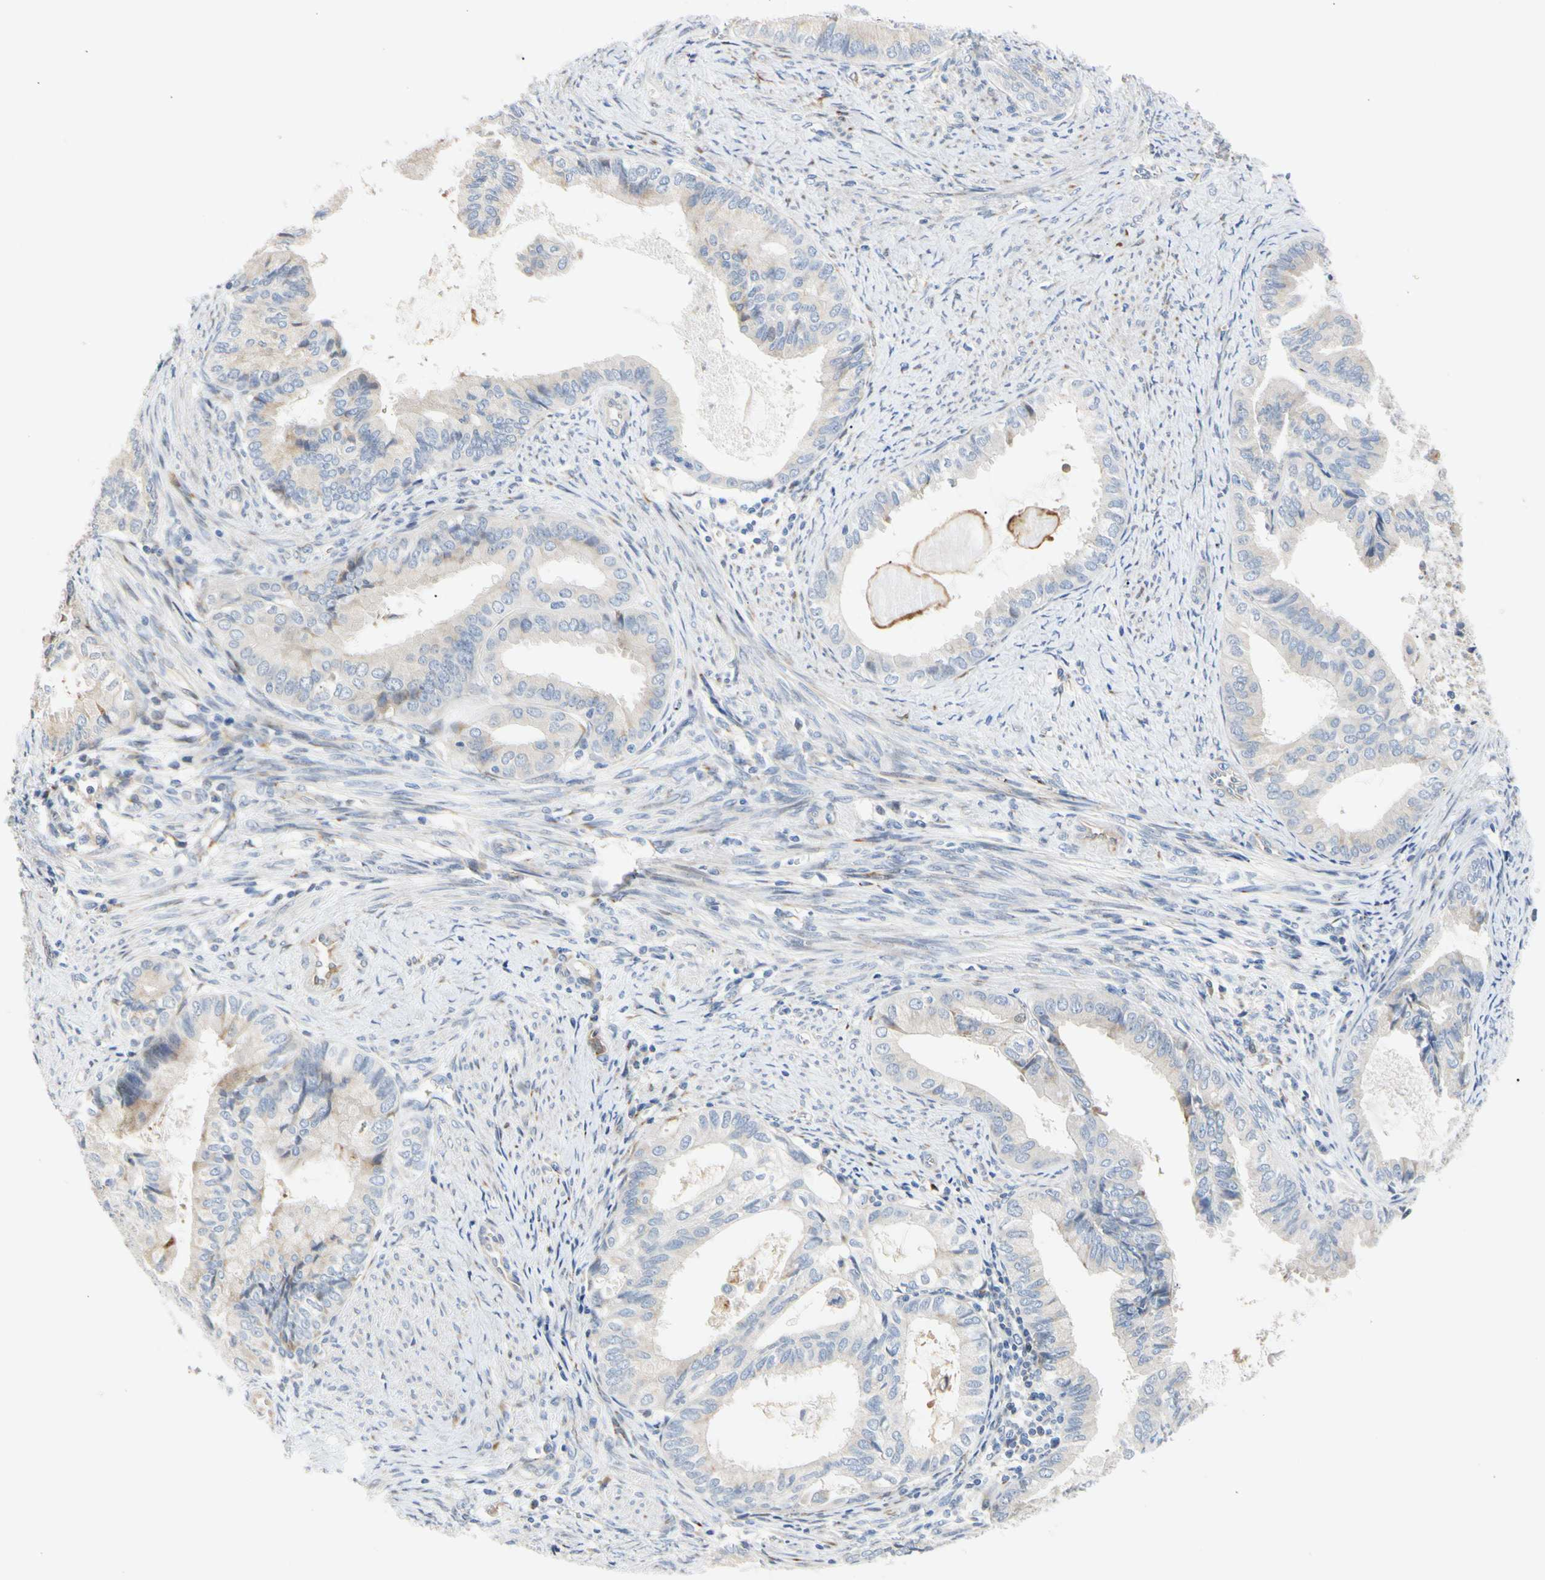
{"staining": {"intensity": "weak", "quantity": "<25%", "location": "cytoplasmic/membranous"}, "tissue": "endometrial cancer", "cell_type": "Tumor cells", "image_type": "cancer", "snomed": [{"axis": "morphology", "description": "Adenocarcinoma, NOS"}, {"axis": "topography", "description": "Endometrium"}], "caption": "Immunohistochemistry (IHC) histopathology image of neoplastic tissue: human endometrial cancer (adenocarcinoma) stained with DAB demonstrates no significant protein staining in tumor cells.", "gene": "ZNF236", "patient": {"sex": "female", "age": 86}}